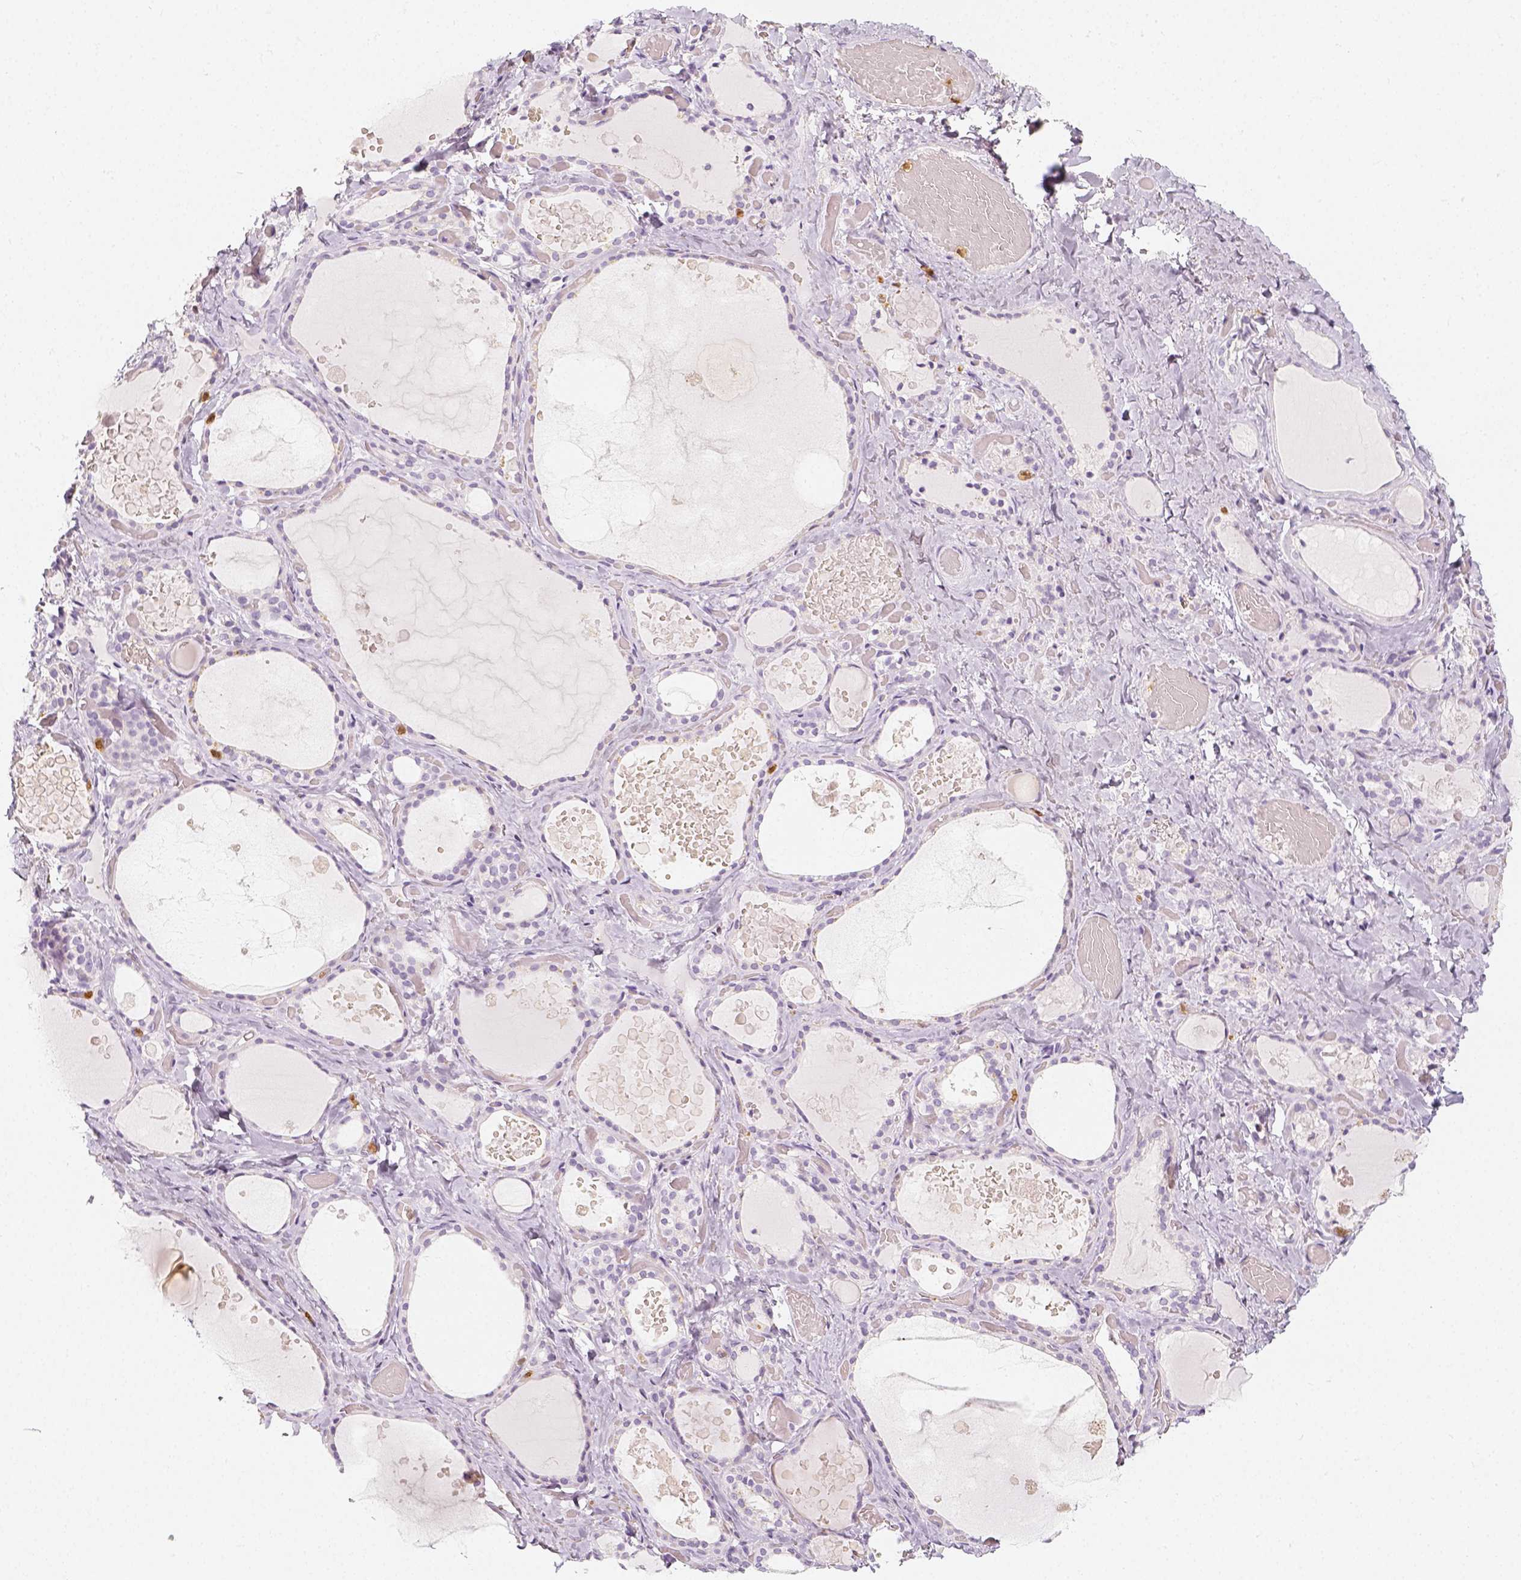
{"staining": {"intensity": "negative", "quantity": "none", "location": "none"}, "tissue": "thyroid gland", "cell_type": "Glandular cells", "image_type": "normal", "snomed": [{"axis": "morphology", "description": "Normal tissue, NOS"}, {"axis": "topography", "description": "Thyroid gland"}], "caption": "Photomicrograph shows no protein staining in glandular cells of benign thyroid gland. The staining was performed using DAB (3,3'-diaminobenzidine) to visualize the protein expression in brown, while the nuclei were stained in blue with hematoxylin (Magnification: 20x).", "gene": "NECAB2", "patient": {"sex": "female", "age": 56}}